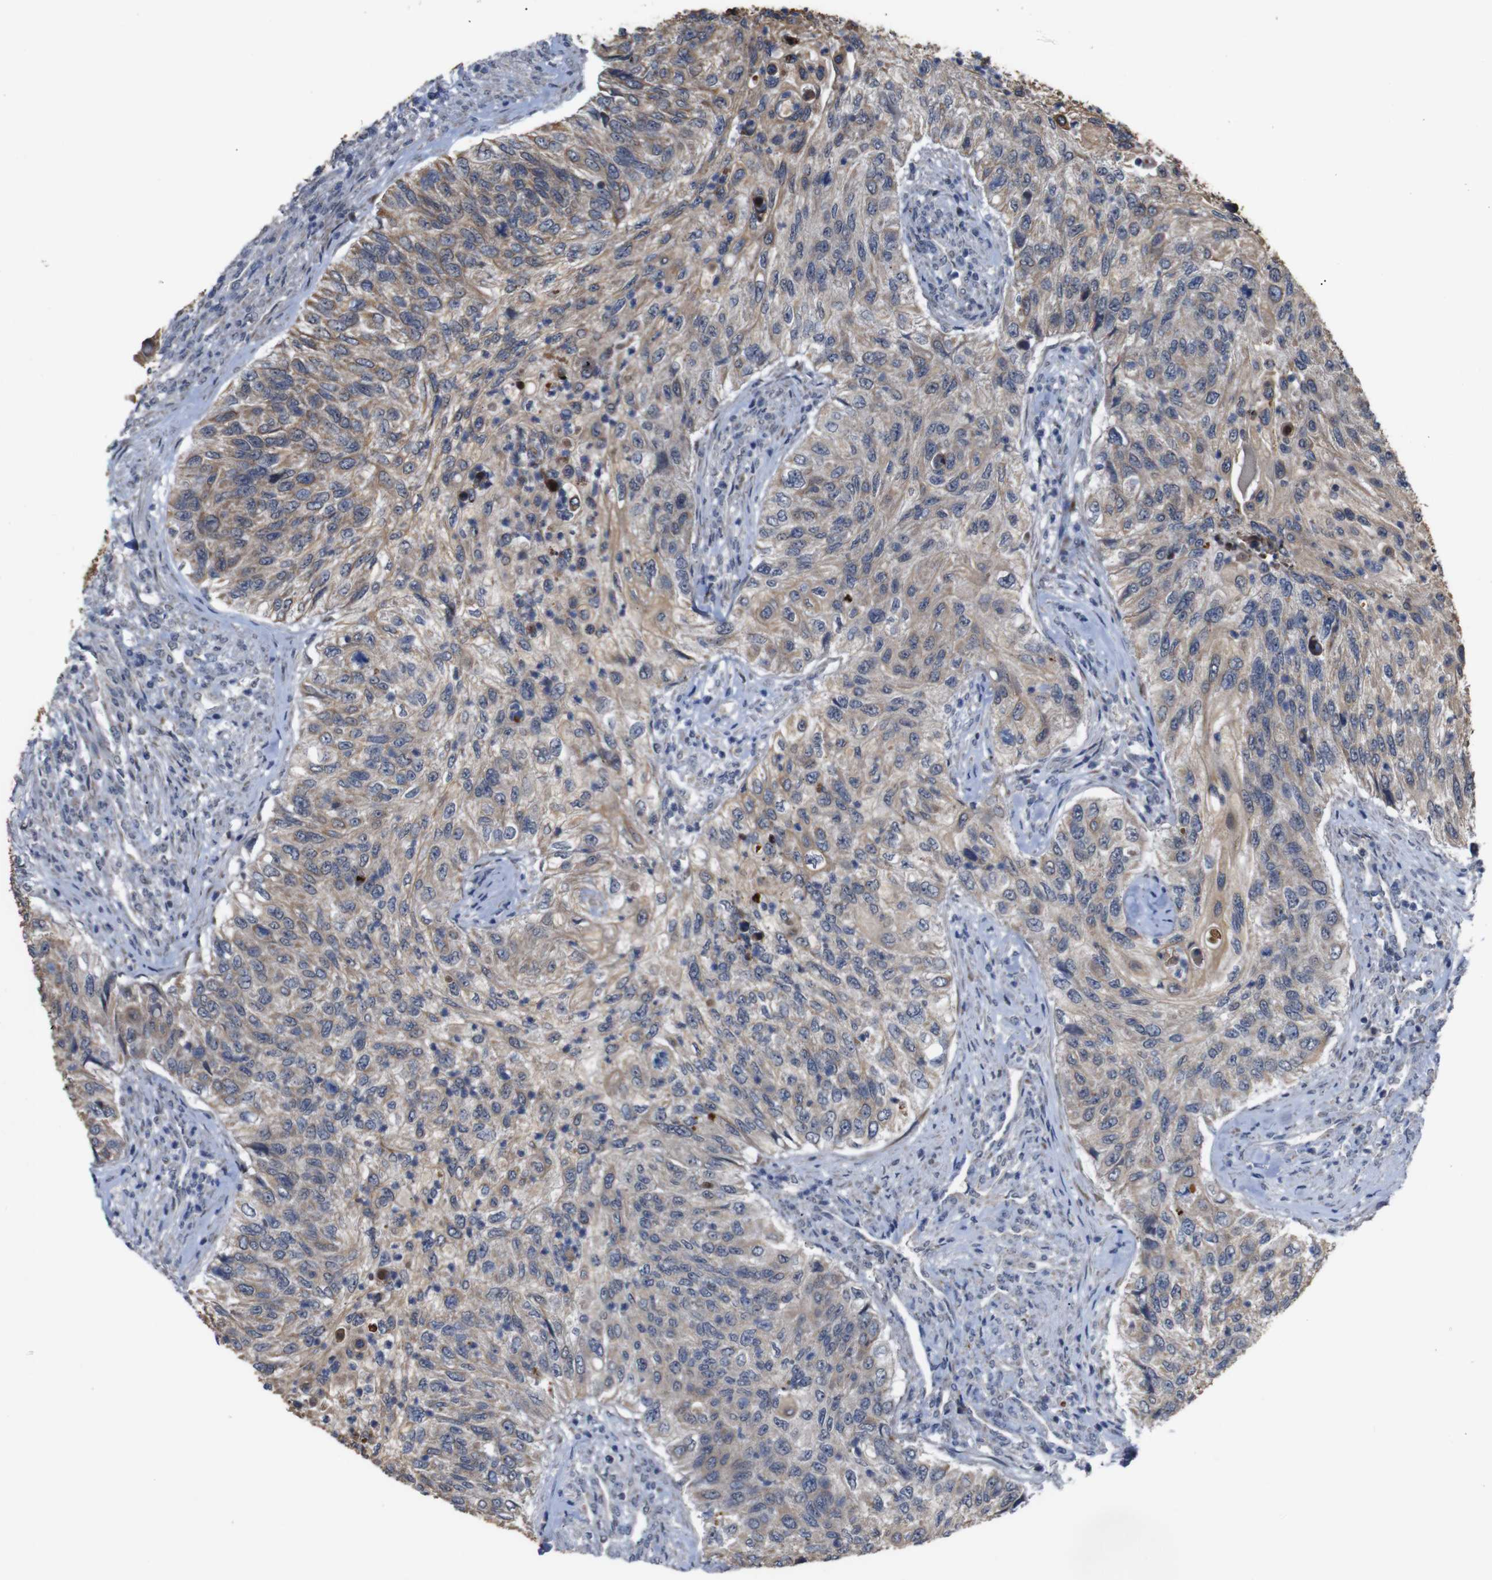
{"staining": {"intensity": "weak", "quantity": ">75%", "location": "cytoplasmic/membranous"}, "tissue": "urothelial cancer", "cell_type": "Tumor cells", "image_type": "cancer", "snomed": [{"axis": "morphology", "description": "Urothelial carcinoma, High grade"}, {"axis": "topography", "description": "Urinary bladder"}], "caption": "Urothelial carcinoma (high-grade) tissue exhibits weak cytoplasmic/membranous staining in about >75% of tumor cells, visualized by immunohistochemistry. (Stains: DAB (3,3'-diaminobenzidine) in brown, nuclei in blue, Microscopy: brightfield microscopy at high magnification).", "gene": "ATP7B", "patient": {"sex": "female", "age": 60}}